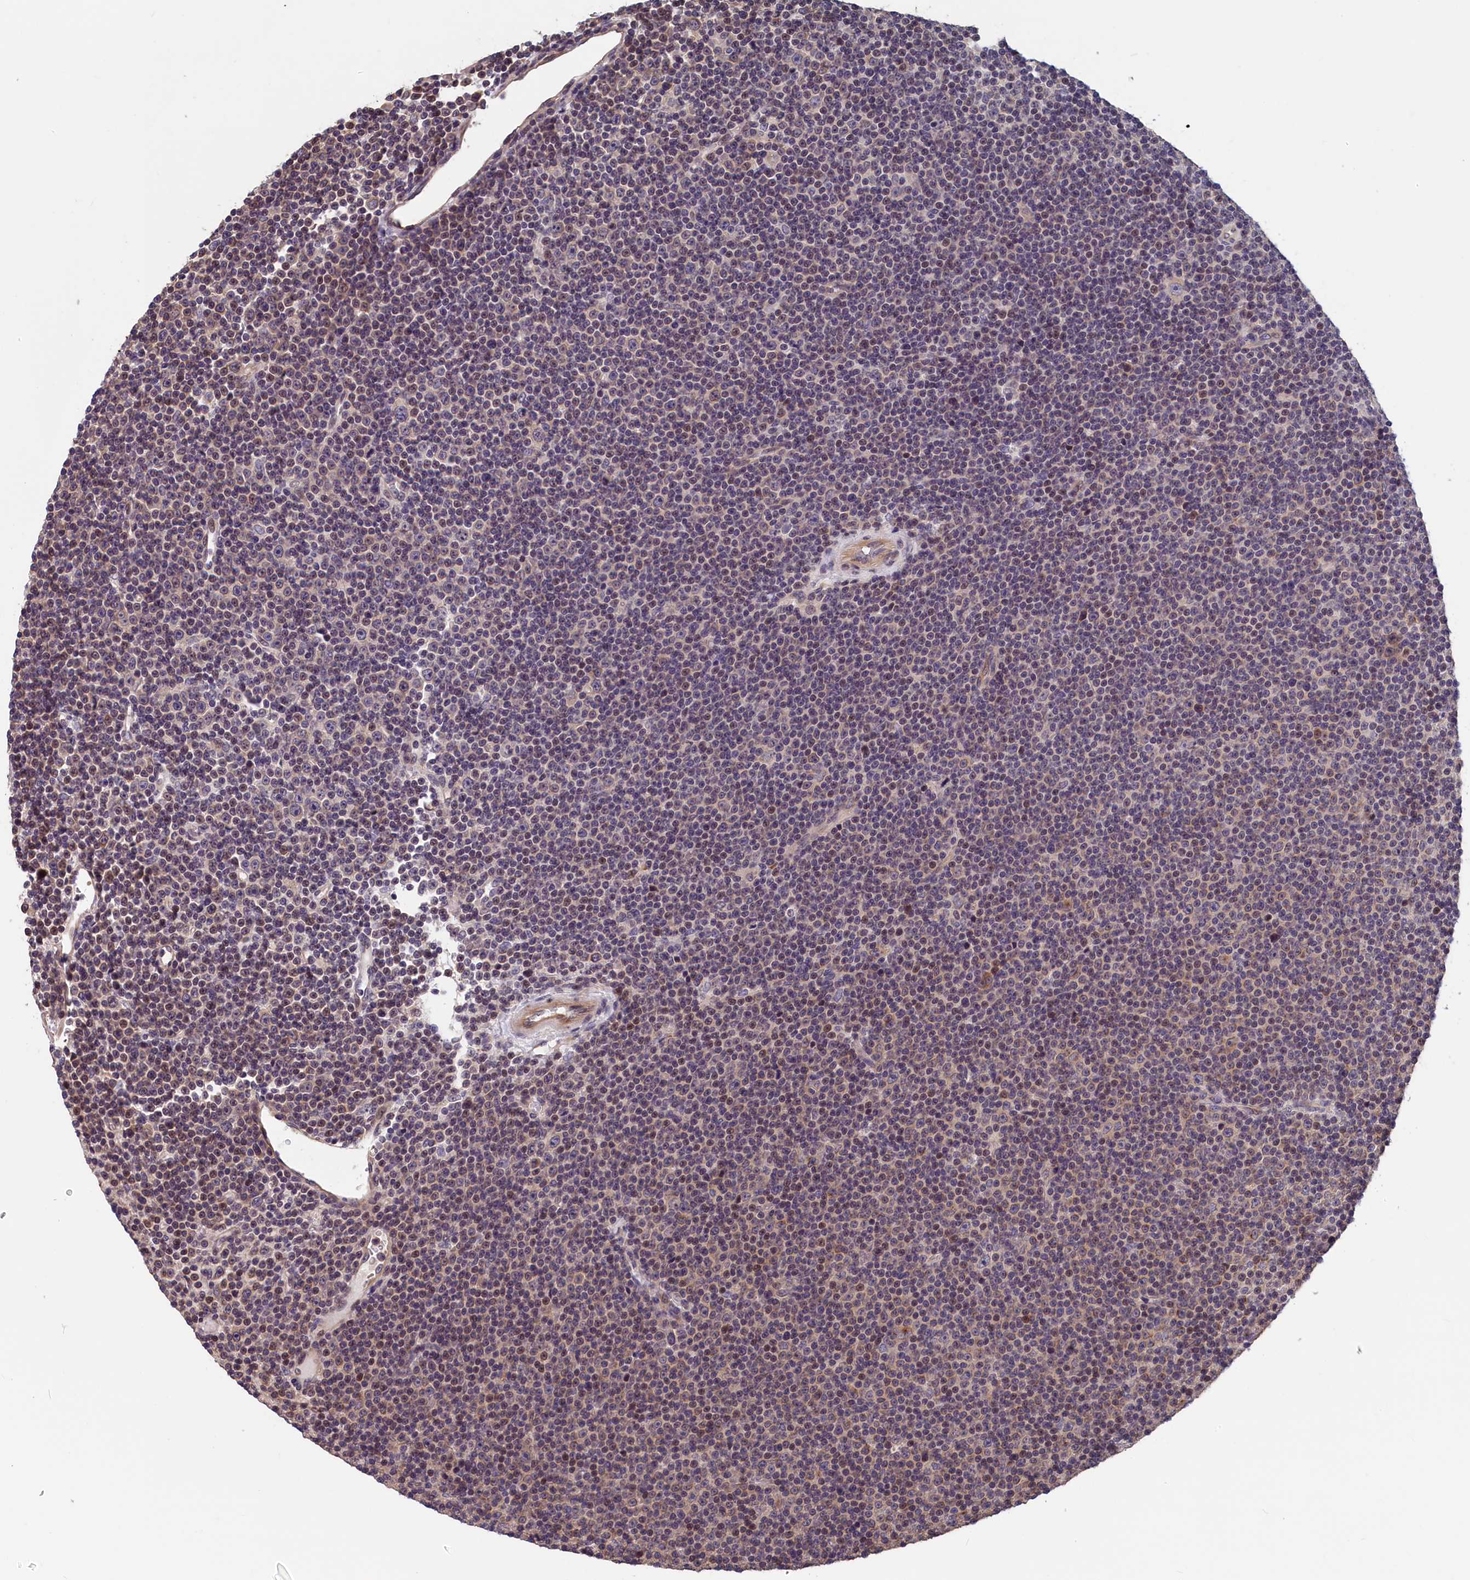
{"staining": {"intensity": "moderate", "quantity": "<25%", "location": "cytoplasmic/membranous"}, "tissue": "lymphoma", "cell_type": "Tumor cells", "image_type": "cancer", "snomed": [{"axis": "morphology", "description": "Malignant lymphoma, non-Hodgkin's type, Low grade"}, {"axis": "topography", "description": "Lymph node"}], "caption": "Moderate cytoplasmic/membranous protein positivity is present in about <25% of tumor cells in lymphoma. (Brightfield microscopy of DAB IHC at high magnification).", "gene": "TMEM116", "patient": {"sex": "female", "age": 67}}